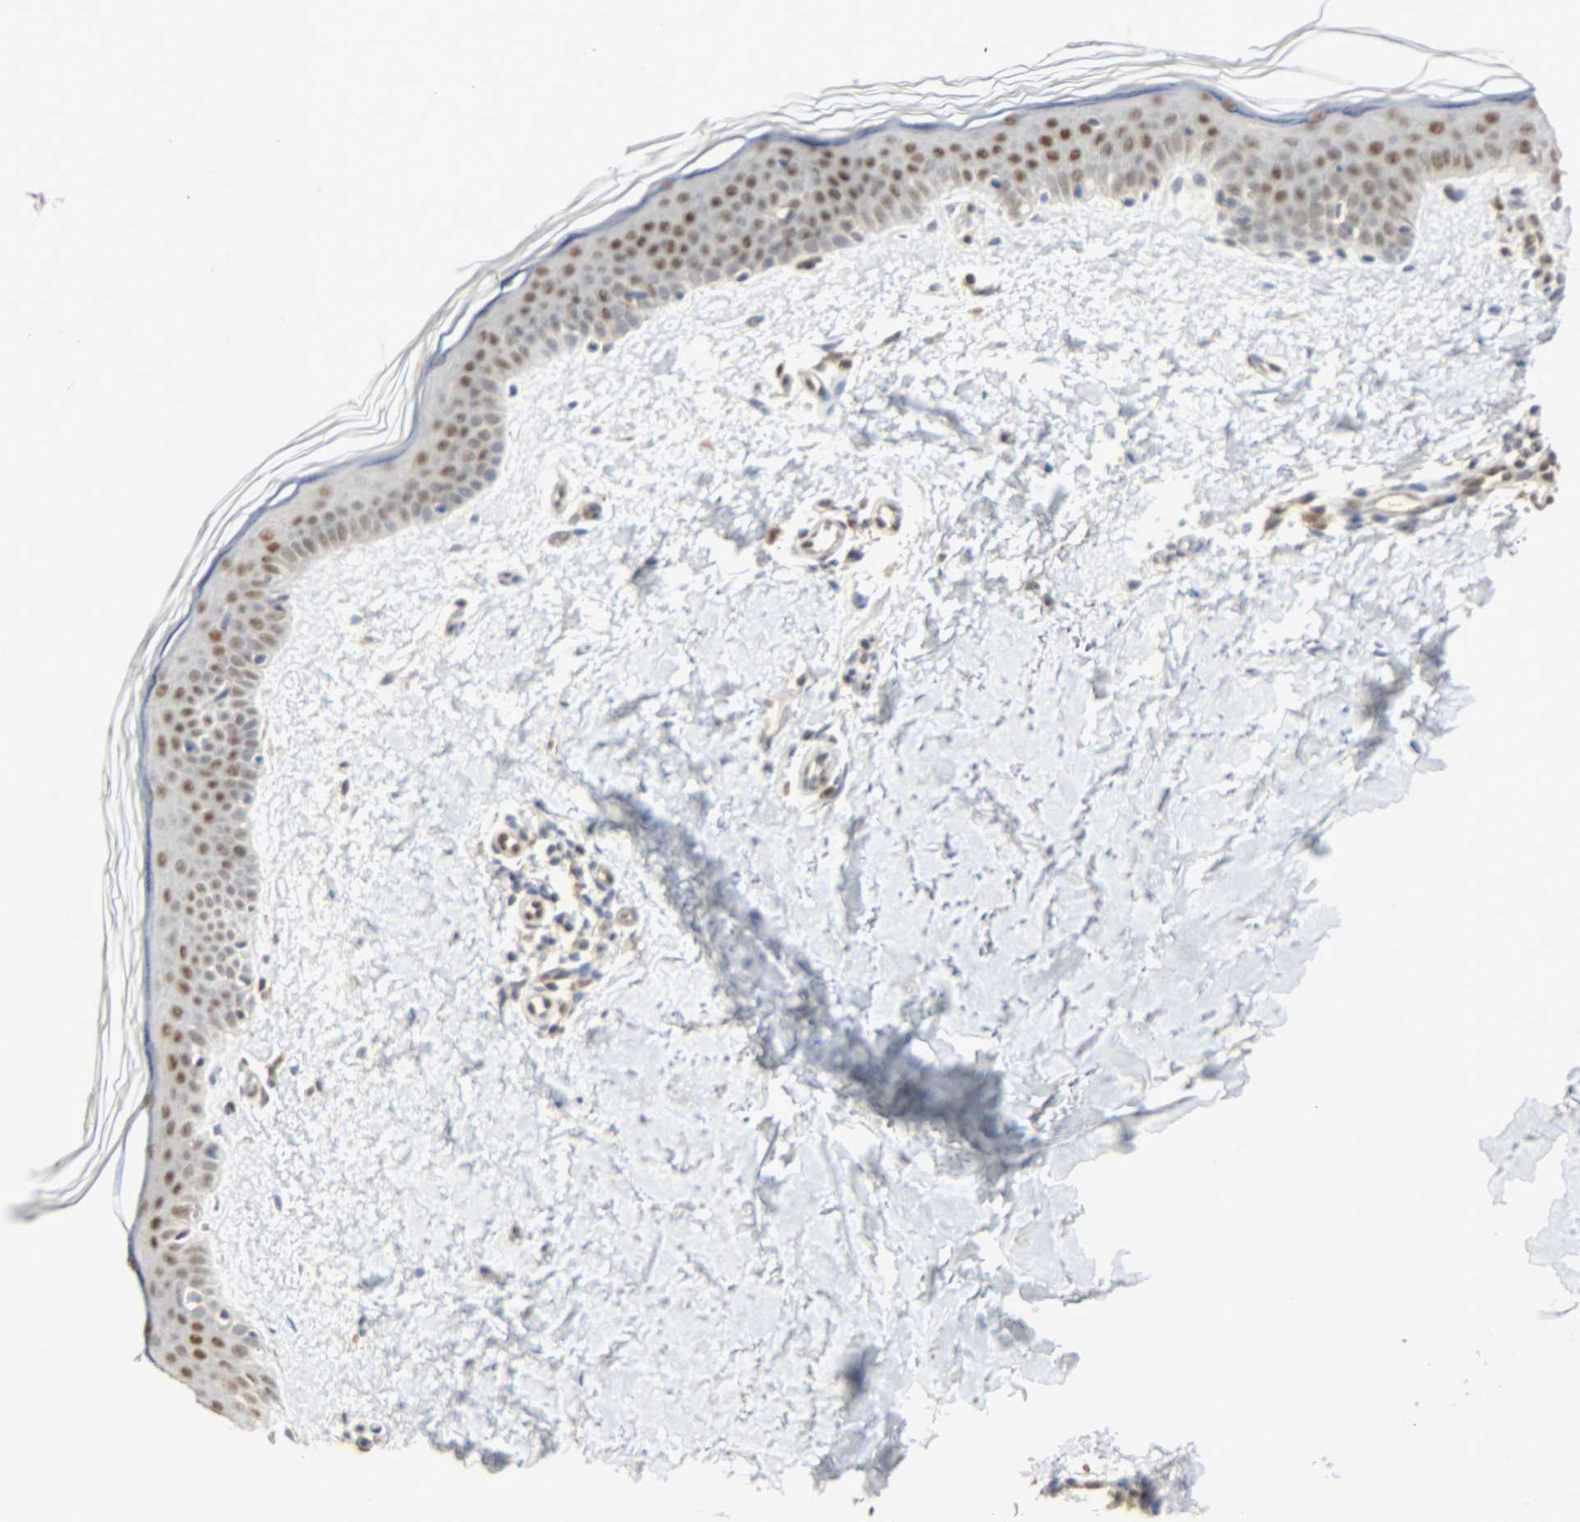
{"staining": {"intensity": "weak", "quantity": "25%-75%", "location": "nuclear"}, "tissue": "skin", "cell_type": "Fibroblasts", "image_type": "normal", "snomed": [{"axis": "morphology", "description": "Normal tissue, NOS"}, {"axis": "topography", "description": "Skin"}], "caption": "Immunohistochemical staining of normal skin demonstrates 25%-75% levels of weak nuclear protein positivity in about 25%-75% of fibroblasts.", "gene": "NPEPL1", "patient": {"sex": "female", "age": 56}}